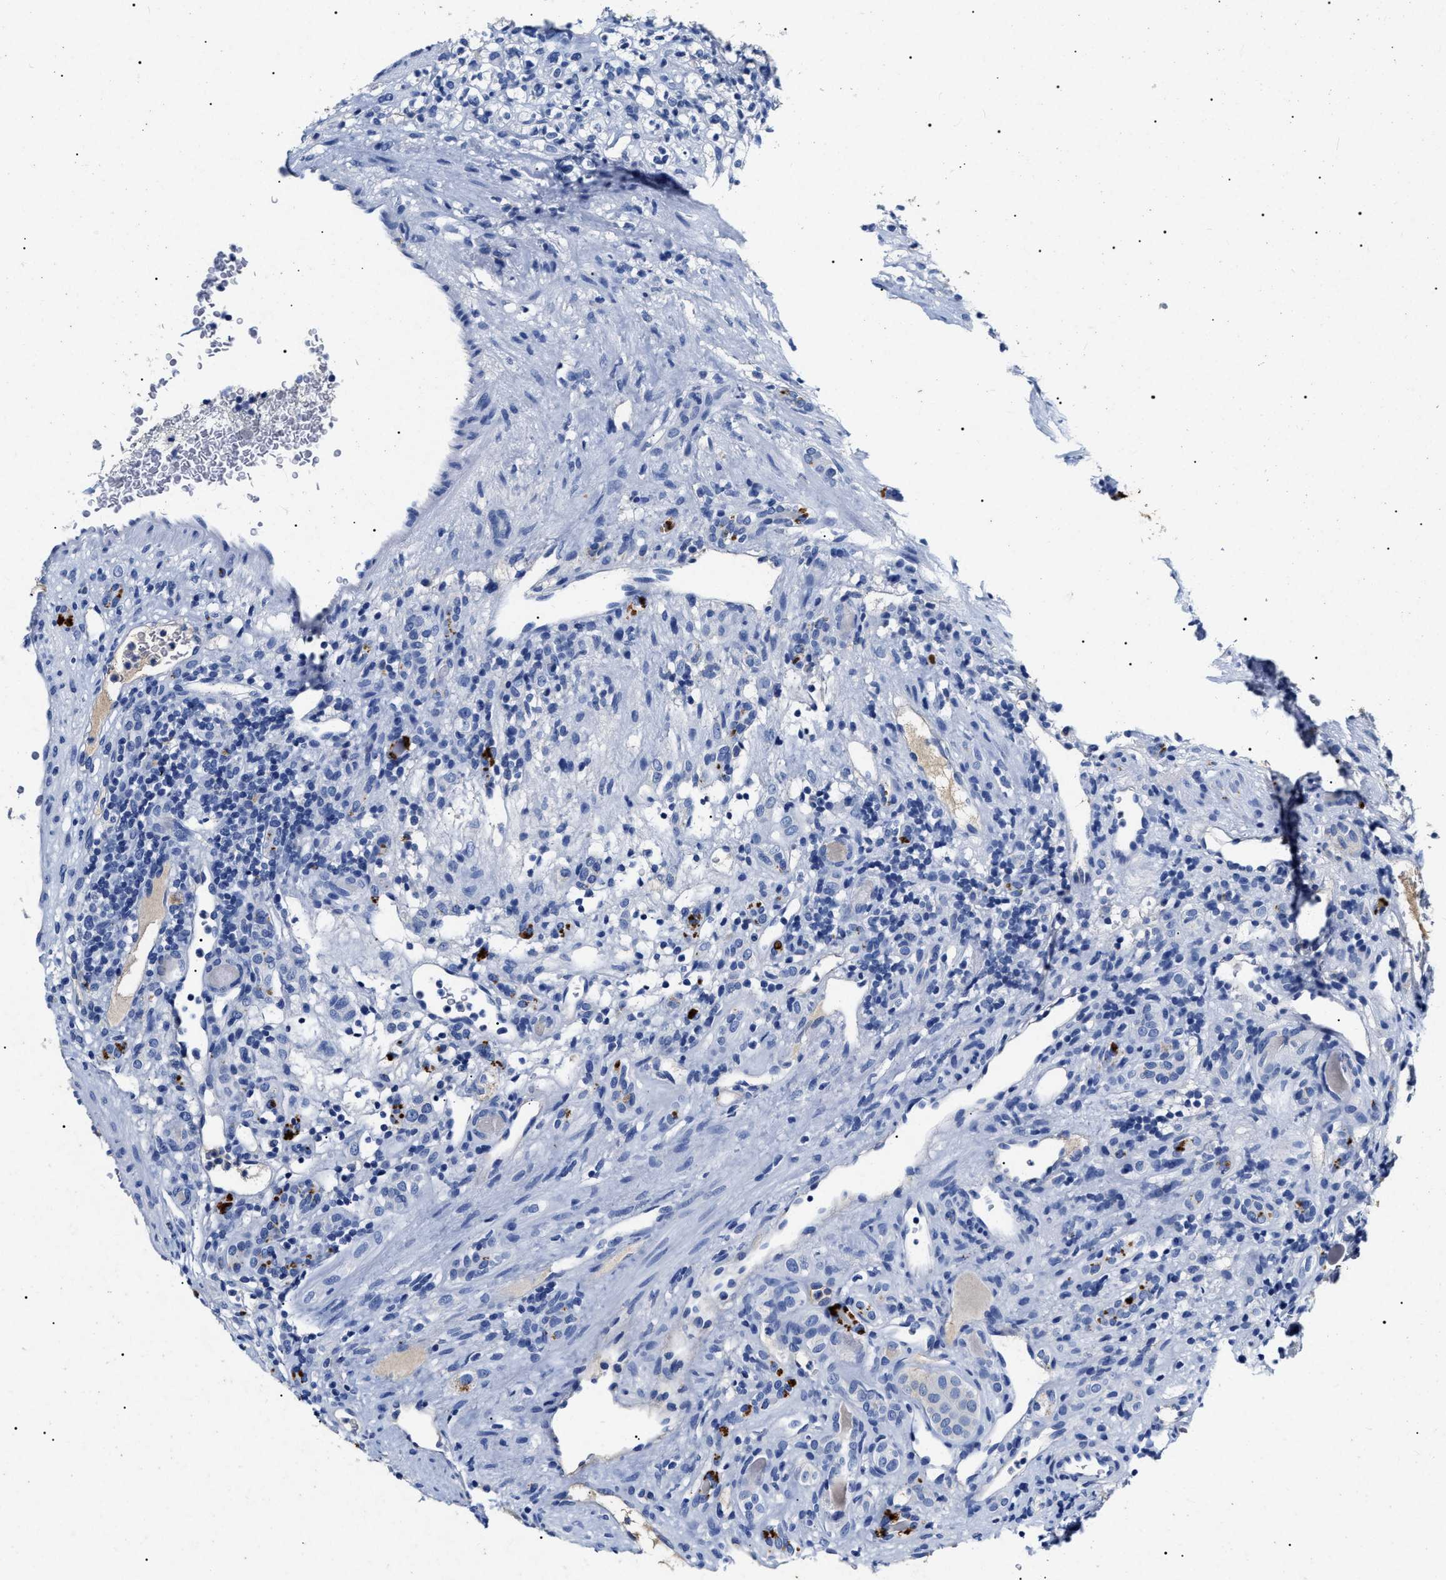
{"staining": {"intensity": "negative", "quantity": "none", "location": "none"}, "tissue": "renal cancer", "cell_type": "Tumor cells", "image_type": "cancer", "snomed": [{"axis": "morphology", "description": "Normal tissue, NOS"}, {"axis": "morphology", "description": "Adenocarcinoma, NOS"}, {"axis": "topography", "description": "Kidney"}], "caption": "This is a micrograph of immunohistochemistry (IHC) staining of renal cancer (adenocarcinoma), which shows no positivity in tumor cells.", "gene": "LRRC8E", "patient": {"sex": "female", "age": 72}}